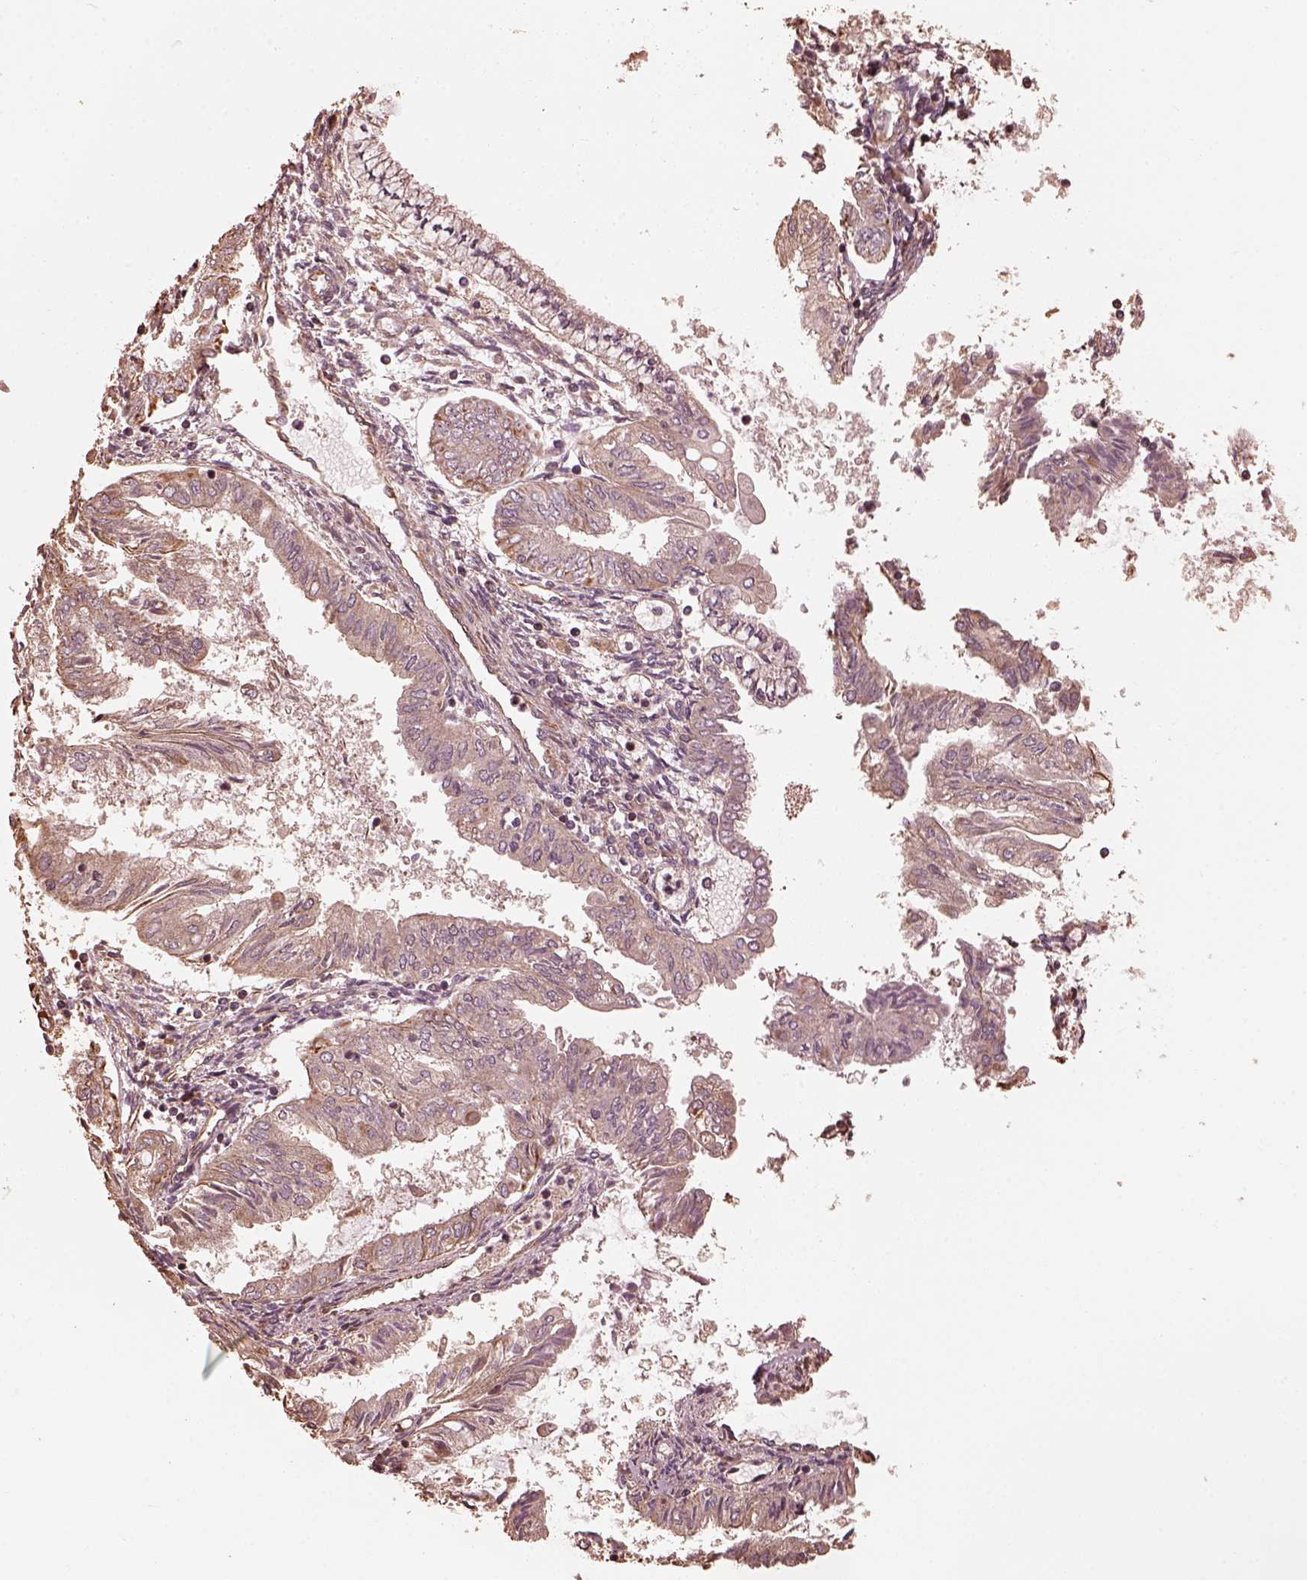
{"staining": {"intensity": "negative", "quantity": "none", "location": "none"}, "tissue": "endometrial cancer", "cell_type": "Tumor cells", "image_type": "cancer", "snomed": [{"axis": "morphology", "description": "Adenocarcinoma, NOS"}, {"axis": "topography", "description": "Endometrium"}], "caption": "This is a histopathology image of IHC staining of endometrial cancer (adenocarcinoma), which shows no staining in tumor cells. (DAB (3,3'-diaminobenzidine) IHC, high magnification).", "gene": "GTPBP1", "patient": {"sex": "female", "age": 68}}